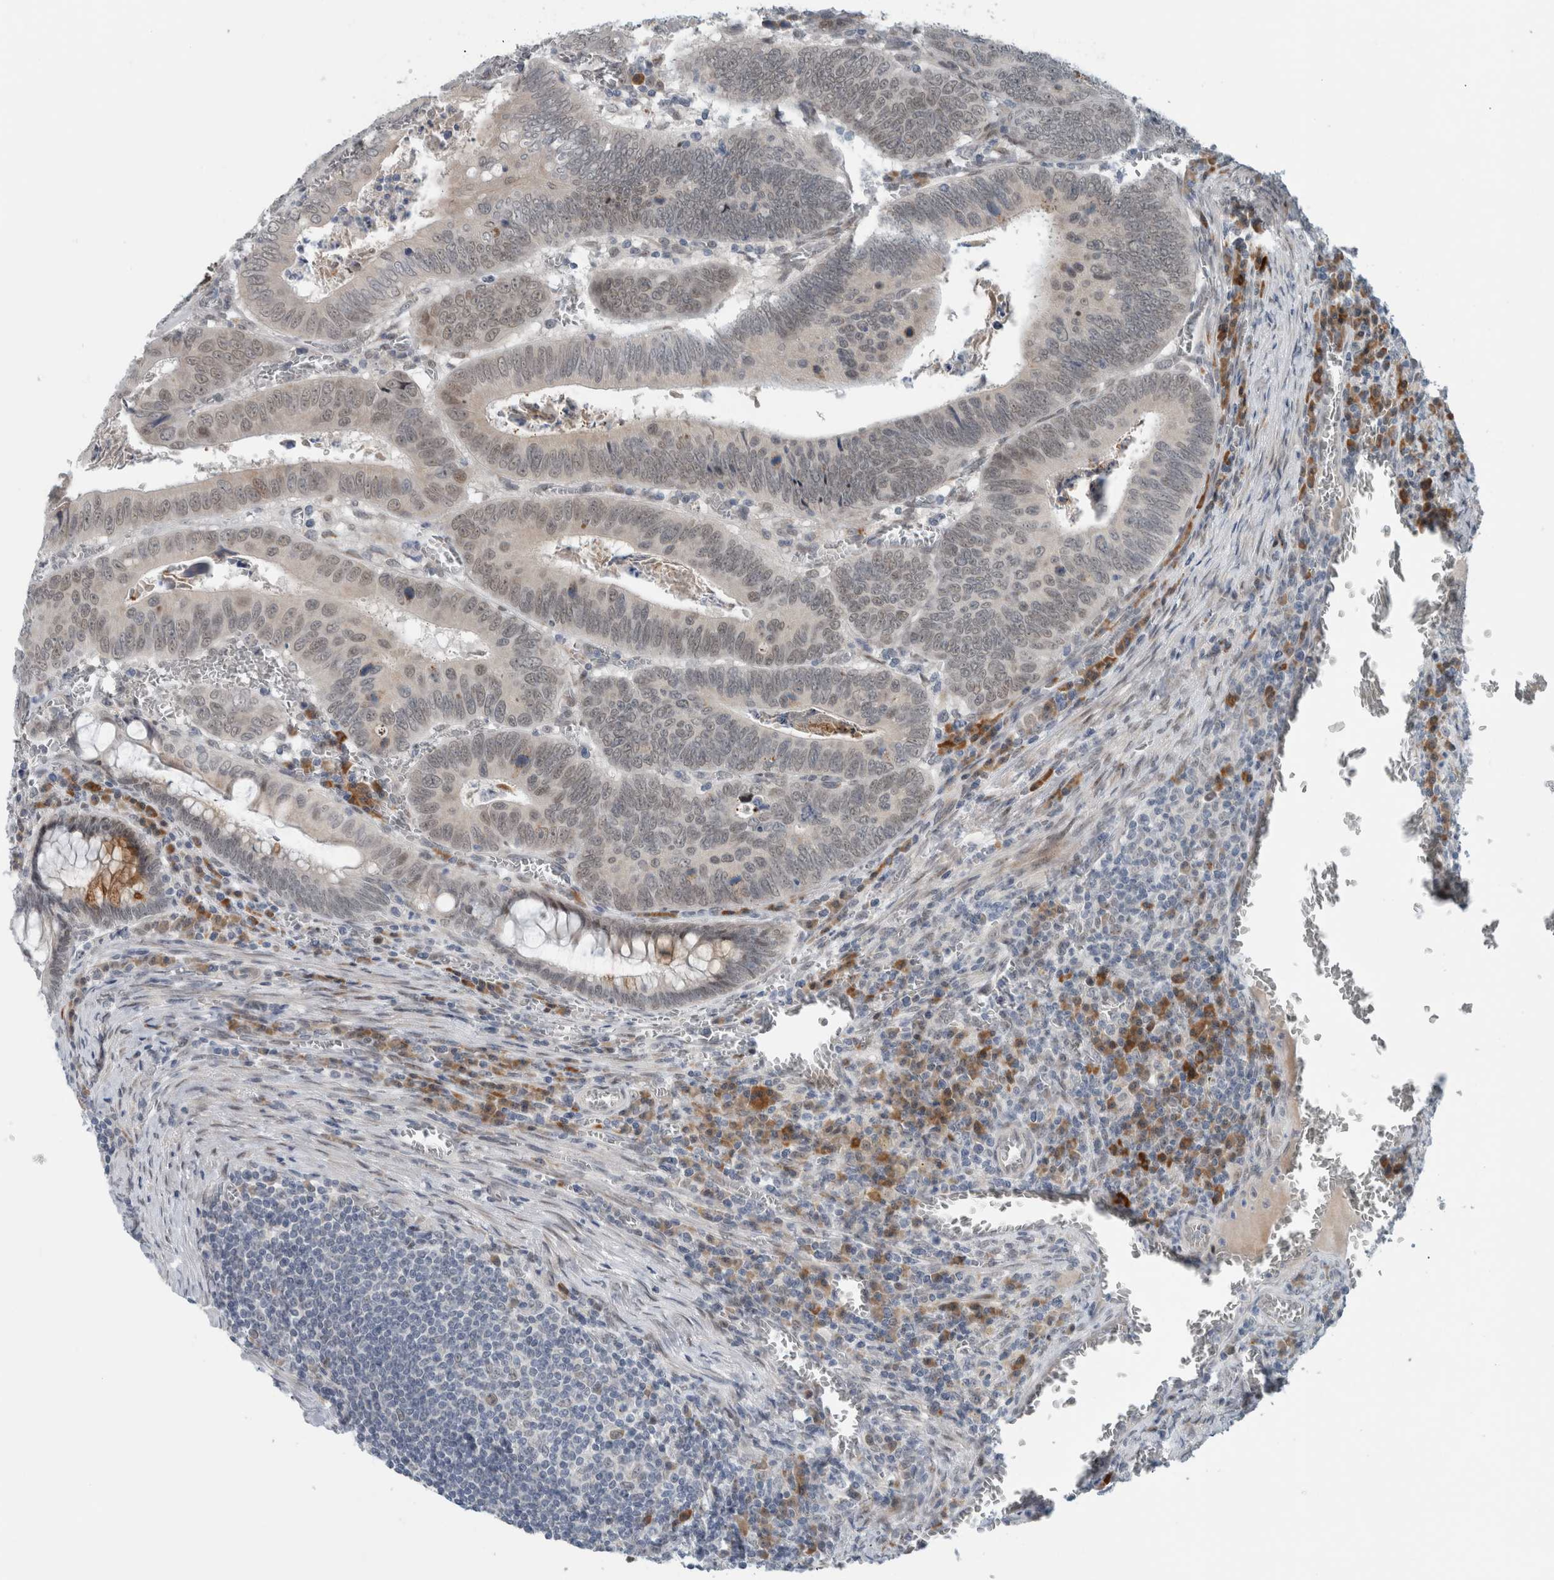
{"staining": {"intensity": "weak", "quantity": "<25%", "location": "nuclear"}, "tissue": "colorectal cancer", "cell_type": "Tumor cells", "image_type": "cancer", "snomed": [{"axis": "morphology", "description": "Inflammation, NOS"}, {"axis": "morphology", "description": "Adenocarcinoma, NOS"}, {"axis": "topography", "description": "Colon"}], "caption": "Tumor cells show no significant protein staining in adenocarcinoma (colorectal).", "gene": "GBA2", "patient": {"sex": "male", "age": 72}}